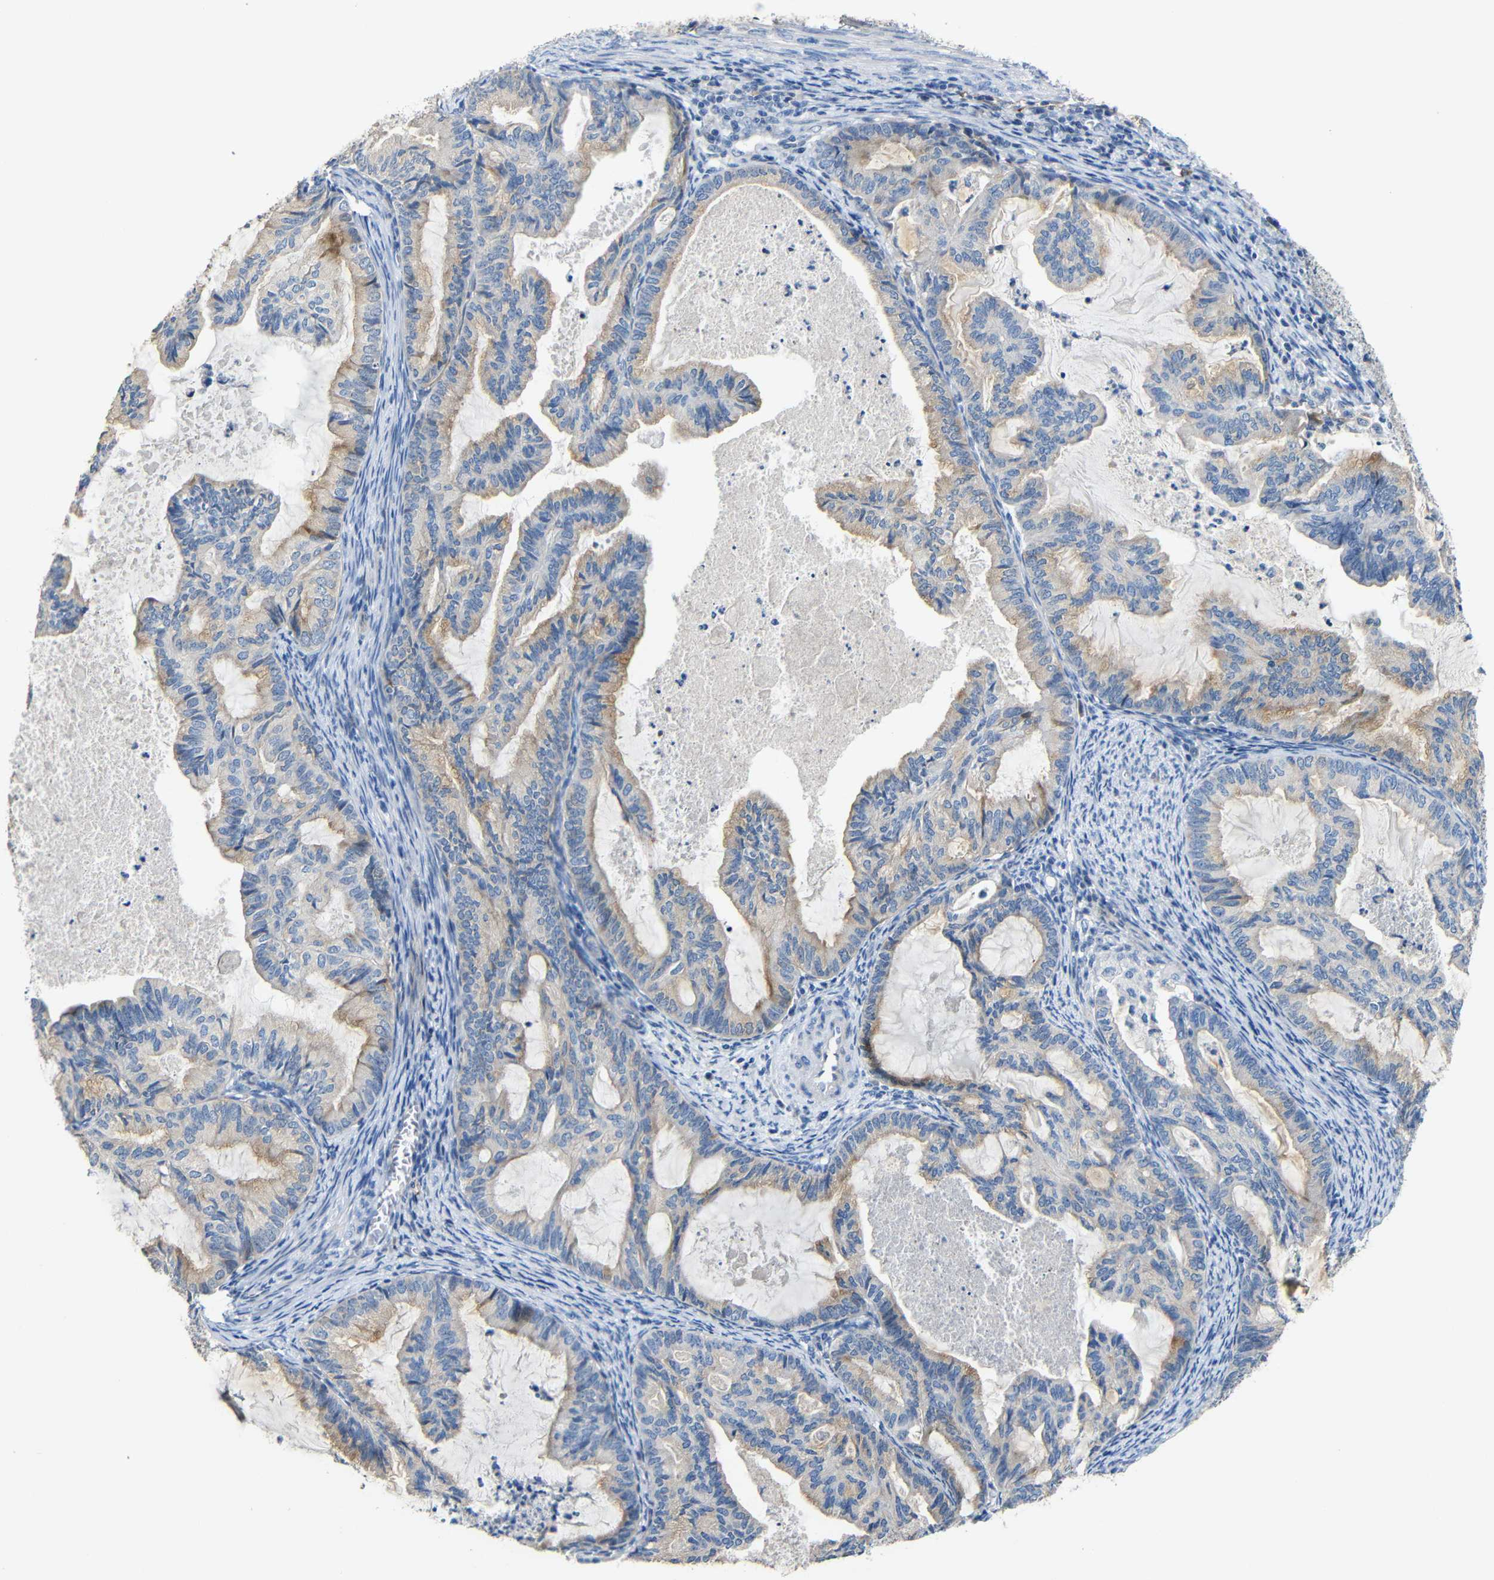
{"staining": {"intensity": "weak", "quantity": "25%-75%", "location": "cytoplasmic/membranous"}, "tissue": "cervical cancer", "cell_type": "Tumor cells", "image_type": "cancer", "snomed": [{"axis": "morphology", "description": "Normal tissue, NOS"}, {"axis": "morphology", "description": "Adenocarcinoma, NOS"}, {"axis": "topography", "description": "Cervix"}, {"axis": "topography", "description": "Endometrium"}], "caption": "Weak cytoplasmic/membranous protein expression is seen in approximately 25%-75% of tumor cells in adenocarcinoma (cervical).", "gene": "ACKR2", "patient": {"sex": "female", "age": 86}}